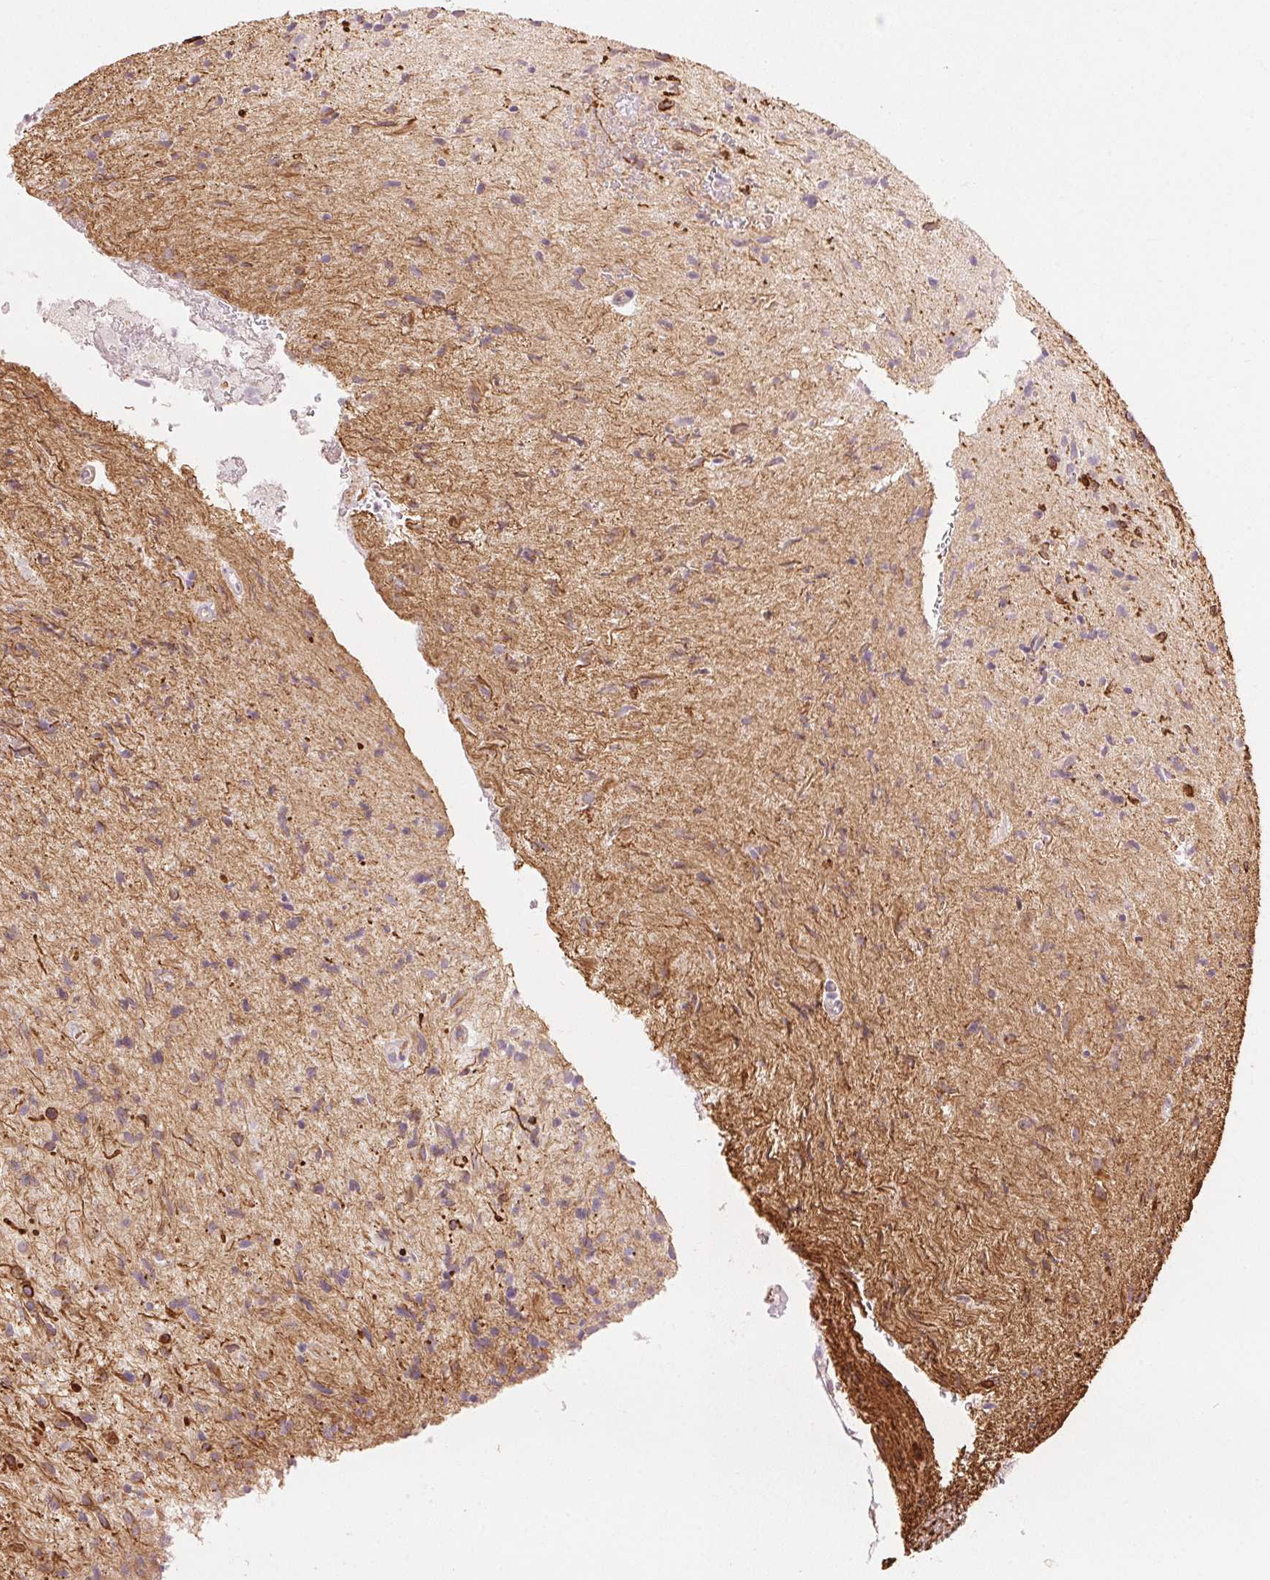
{"staining": {"intensity": "weak", "quantity": "25%-75%", "location": "cytoplasmic/membranous"}, "tissue": "glioma", "cell_type": "Tumor cells", "image_type": "cancer", "snomed": [{"axis": "morphology", "description": "Glioma, malignant, High grade"}, {"axis": "topography", "description": "Brain"}], "caption": "Protein analysis of malignant high-grade glioma tissue demonstrates weak cytoplasmic/membranous positivity in about 25%-75% of tumor cells.", "gene": "CLPS", "patient": {"sex": "male", "age": 54}}